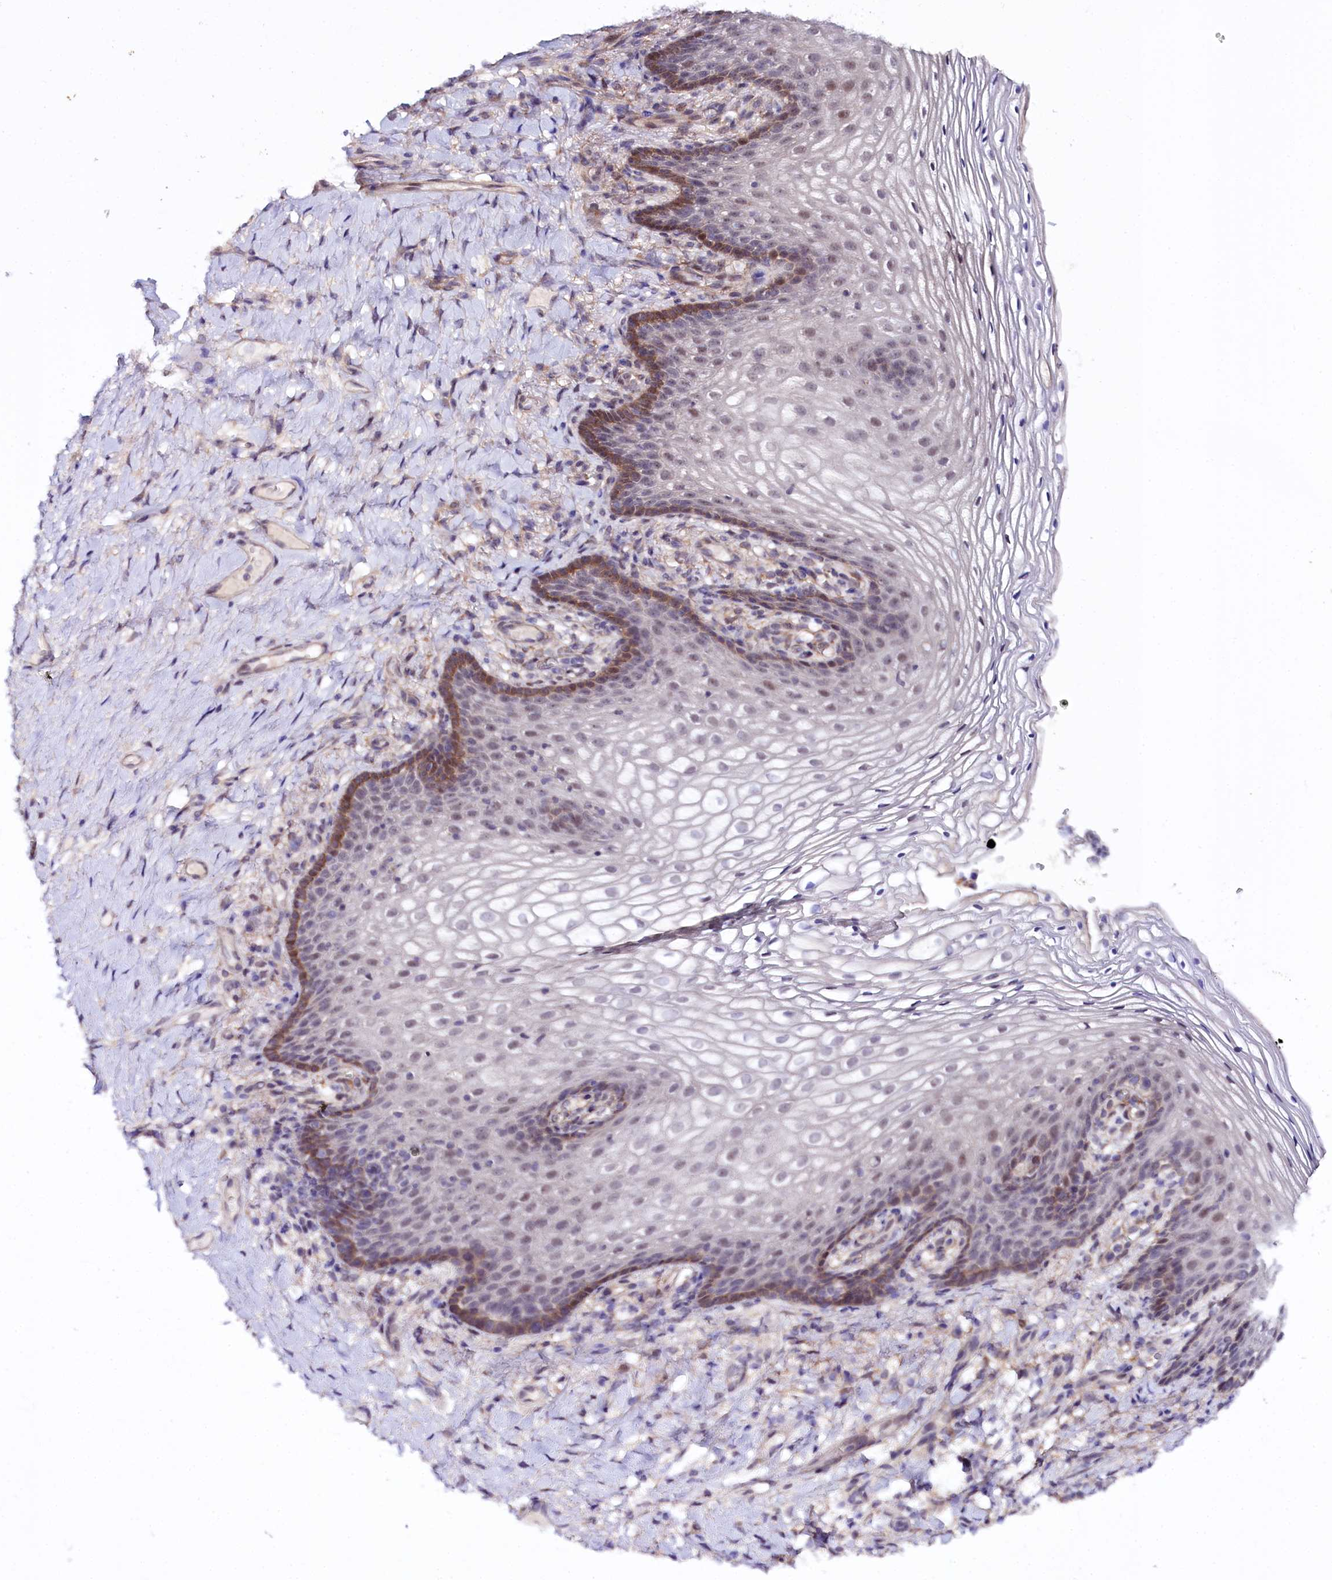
{"staining": {"intensity": "moderate", "quantity": "<25%", "location": "cytoplasmic/membranous,nuclear"}, "tissue": "vagina", "cell_type": "Squamous epithelial cells", "image_type": "normal", "snomed": [{"axis": "morphology", "description": "Normal tissue, NOS"}, {"axis": "topography", "description": "Vagina"}], "caption": "Vagina stained for a protein exhibits moderate cytoplasmic/membranous,nuclear positivity in squamous epithelial cells. (brown staining indicates protein expression, while blue staining denotes nuclei).", "gene": "PHLDB1", "patient": {"sex": "female", "age": 60}}